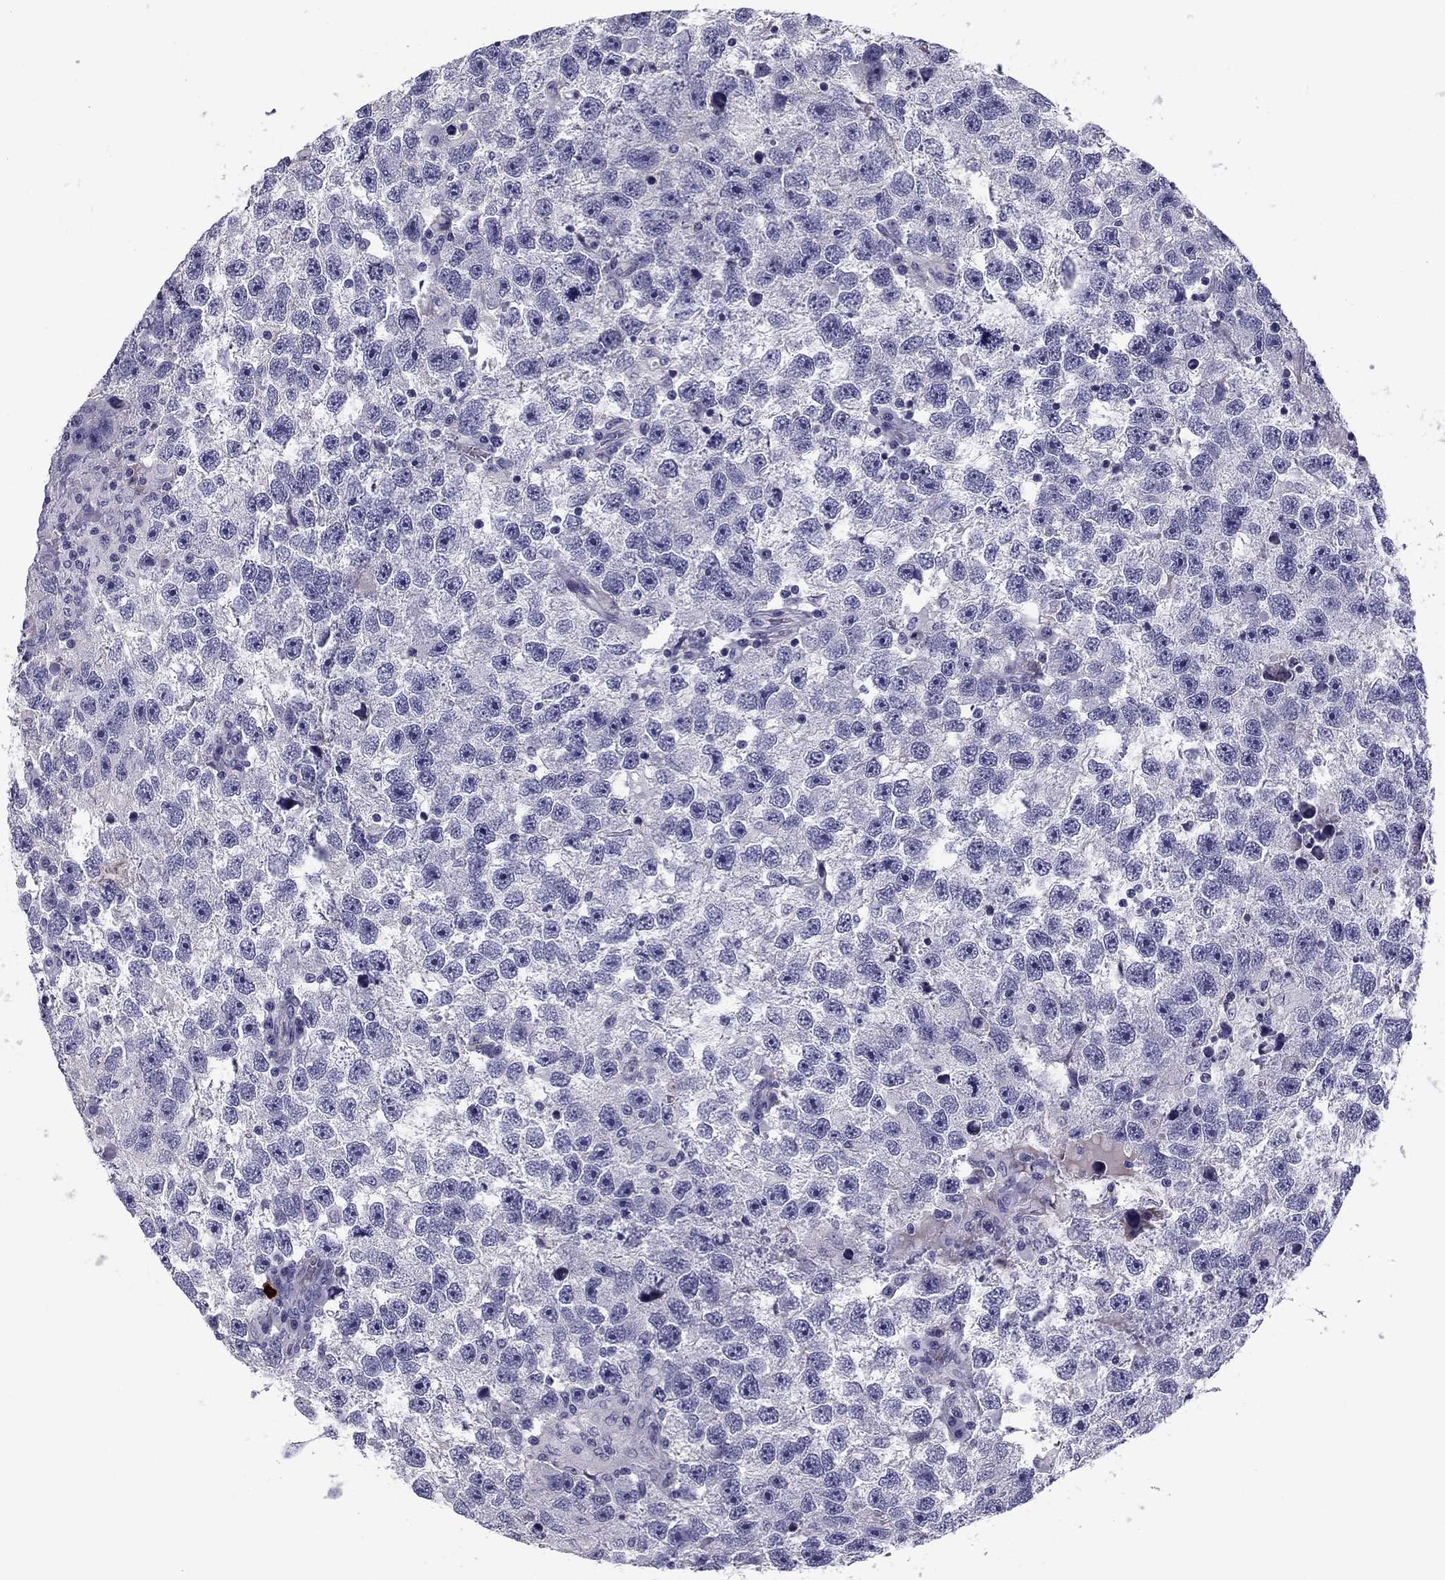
{"staining": {"intensity": "negative", "quantity": "none", "location": "none"}, "tissue": "testis cancer", "cell_type": "Tumor cells", "image_type": "cancer", "snomed": [{"axis": "morphology", "description": "Seminoma, NOS"}, {"axis": "topography", "description": "Testis"}], "caption": "An IHC histopathology image of seminoma (testis) is shown. There is no staining in tumor cells of seminoma (testis). (Brightfield microscopy of DAB (3,3'-diaminobenzidine) immunohistochemistry (IHC) at high magnification).", "gene": "FLNC", "patient": {"sex": "male", "age": 26}}